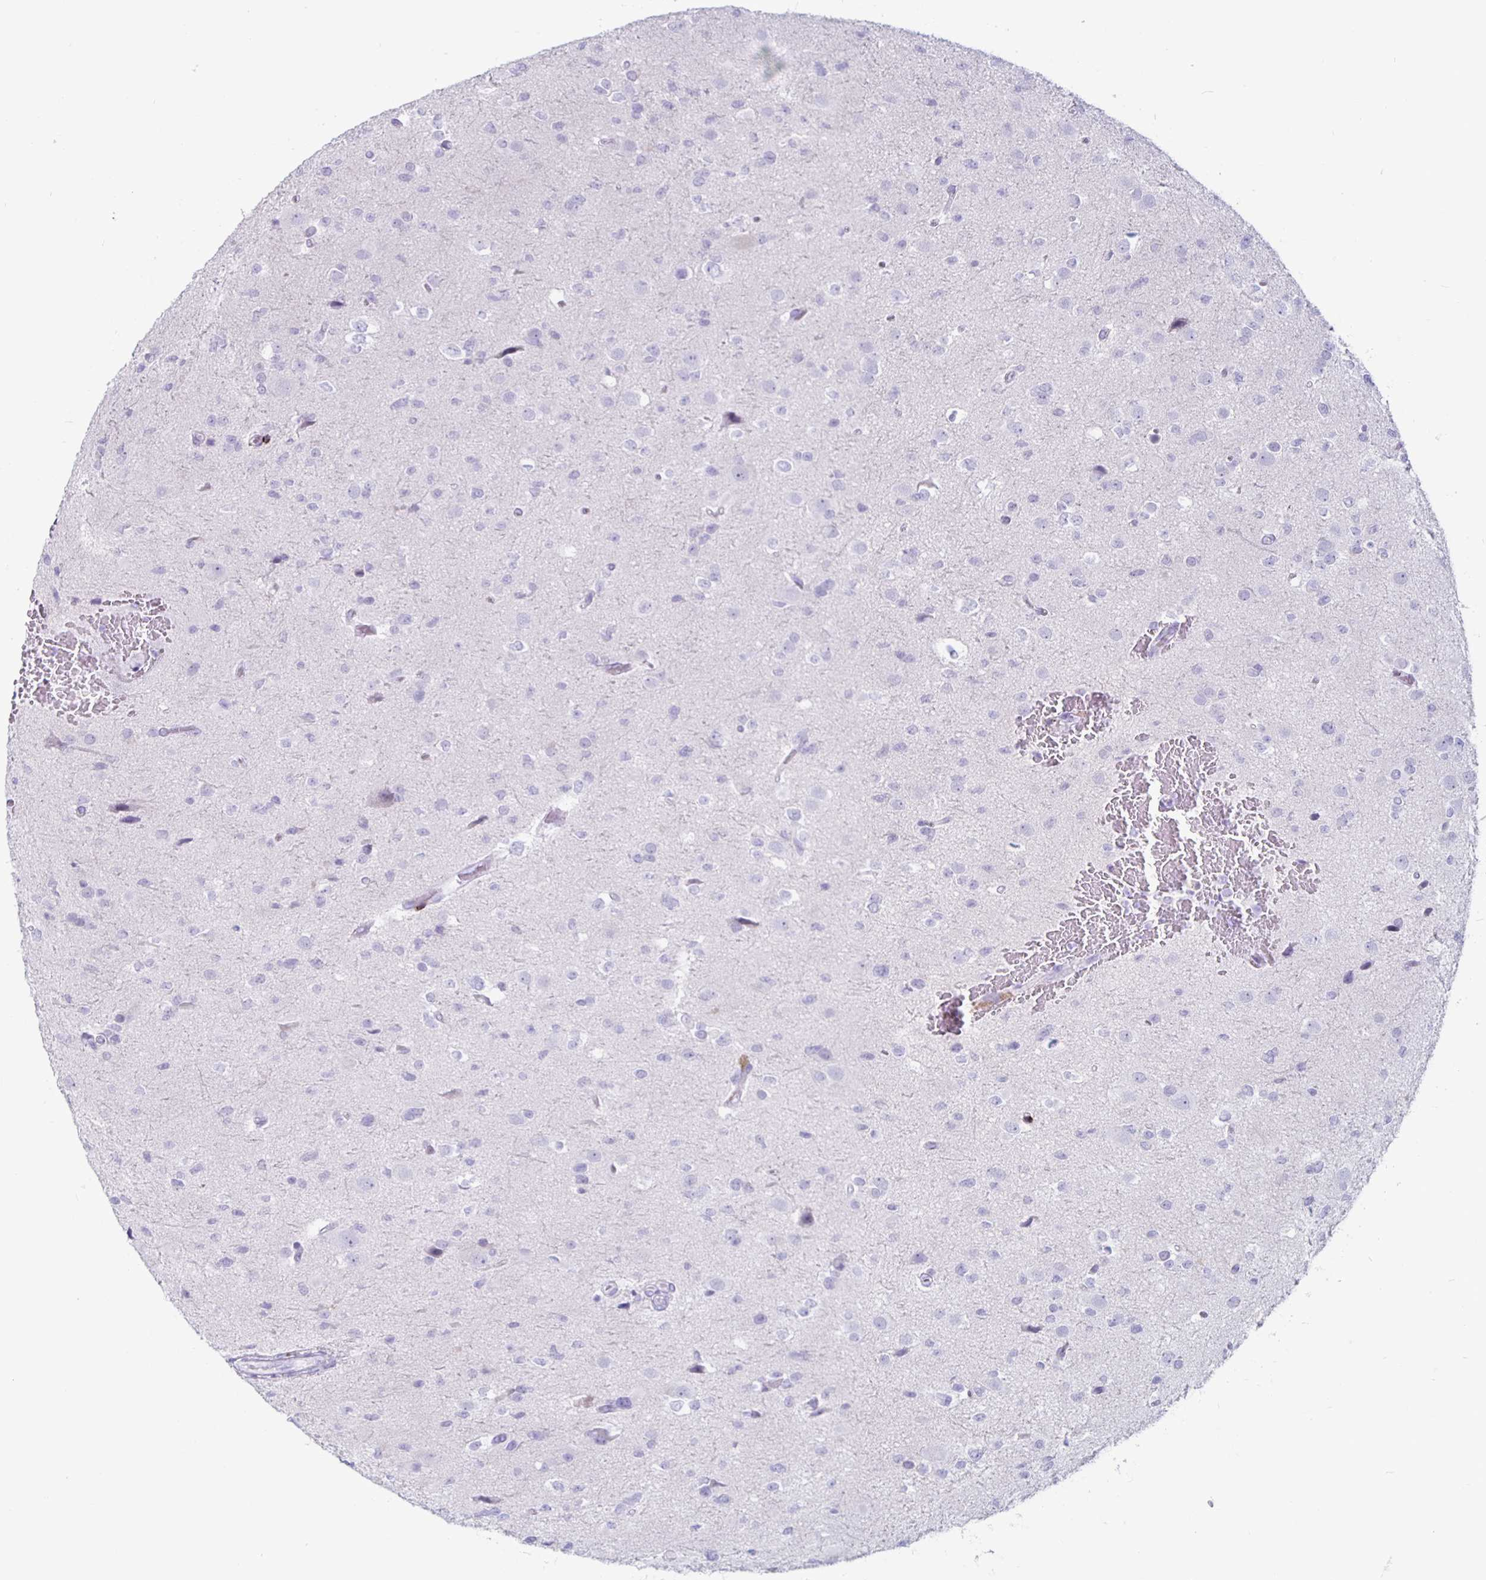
{"staining": {"intensity": "negative", "quantity": "none", "location": "none"}, "tissue": "glioma", "cell_type": "Tumor cells", "image_type": "cancer", "snomed": [{"axis": "morphology", "description": "Glioma, malignant, Low grade"}, {"axis": "topography", "description": "Brain"}], "caption": "A high-resolution micrograph shows immunohistochemistry (IHC) staining of malignant glioma (low-grade), which reveals no significant positivity in tumor cells.", "gene": "GZMK", "patient": {"sex": "female", "age": 32}}